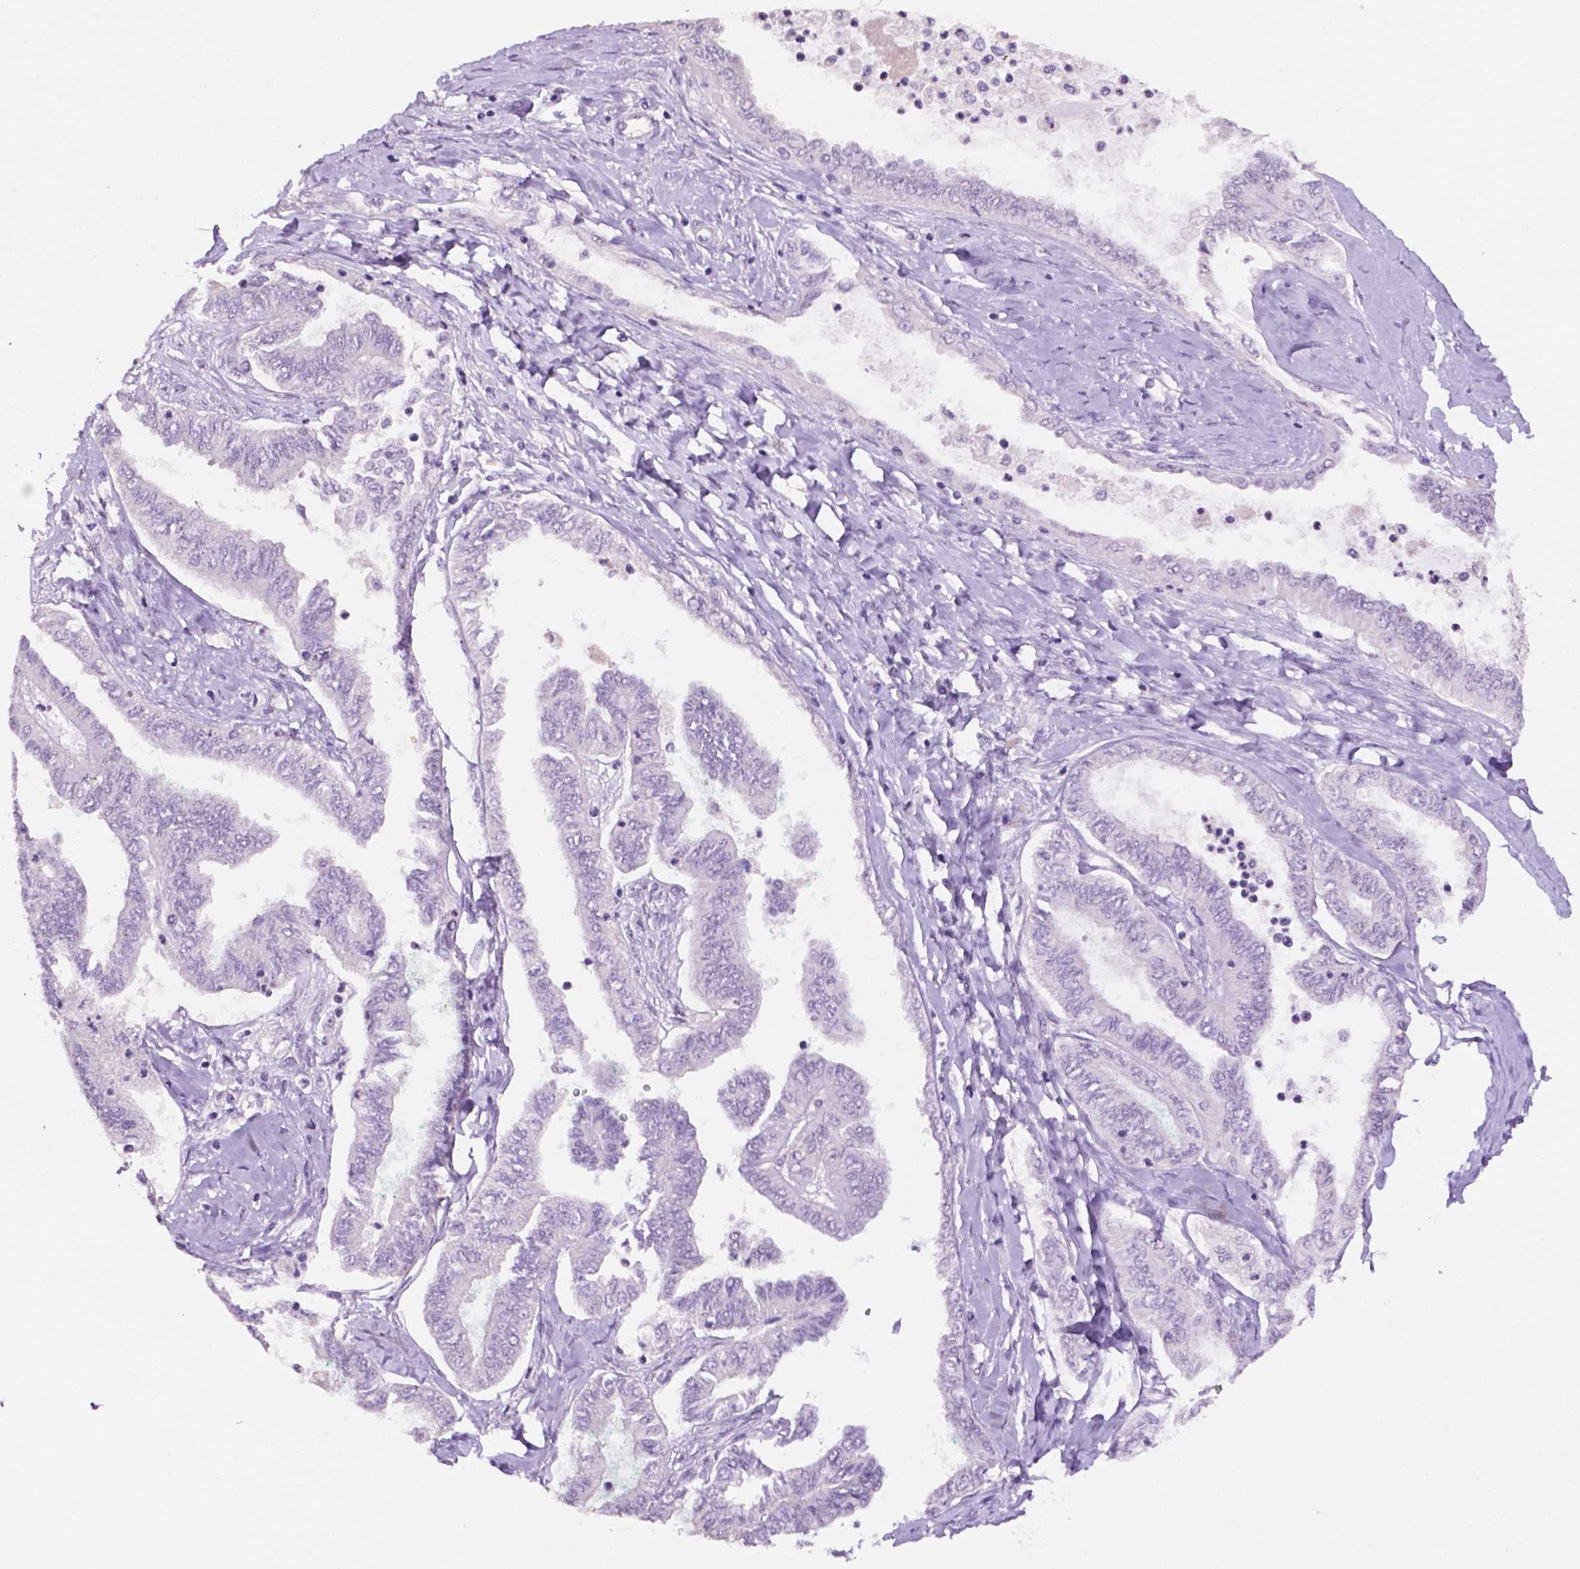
{"staining": {"intensity": "negative", "quantity": "none", "location": "none"}, "tissue": "ovarian cancer", "cell_type": "Tumor cells", "image_type": "cancer", "snomed": [{"axis": "morphology", "description": "Carcinoma, endometroid"}, {"axis": "topography", "description": "Ovary"}], "caption": "Histopathology image shows no significant protein expression in tumor cells of ovarian cancer. (DAB immunohistochemistry (IHC), high magnification).", "gene": "NCOR1", "patient": {"sex": "female", "age": 70}}